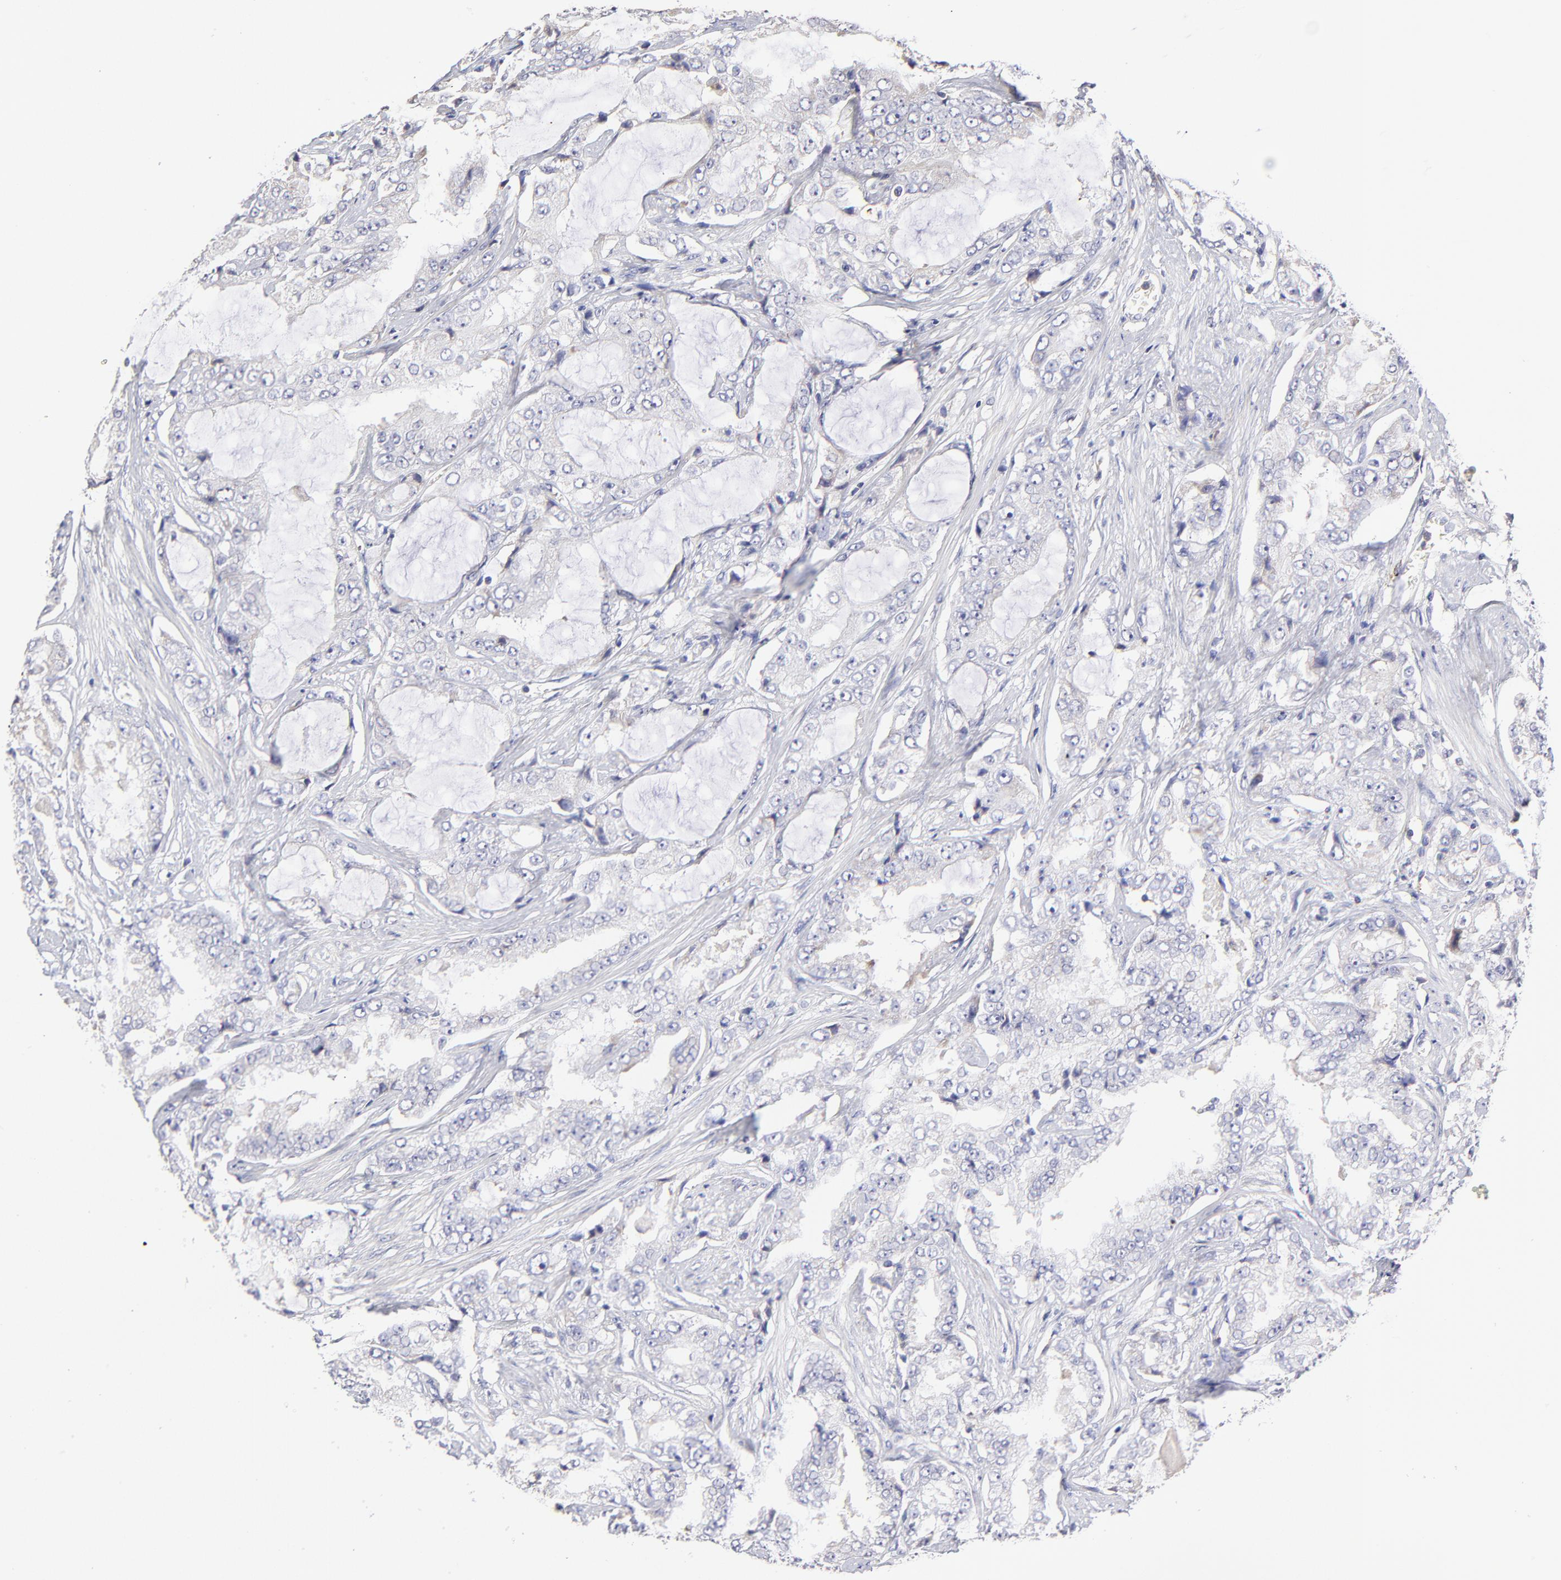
{"staining": {"intensity": "negative", "quantity": "none", "location": "none"}, "tissue": "prostate cancer", "cell_type": "Tumor cells", "image_type": "cancer", "snomed": [{"axis": "morphology", "description": "Adenocarcinoma, High grade"}, {"axis": "topography", "description": "Prostate"}], "caption": "The immunohistochemistry photomicrograph has no significant positivity in tumor cells of prostate cancer tissue.", "gene": "GCSAM", "patient": {"sex": "male", "age": 73}}